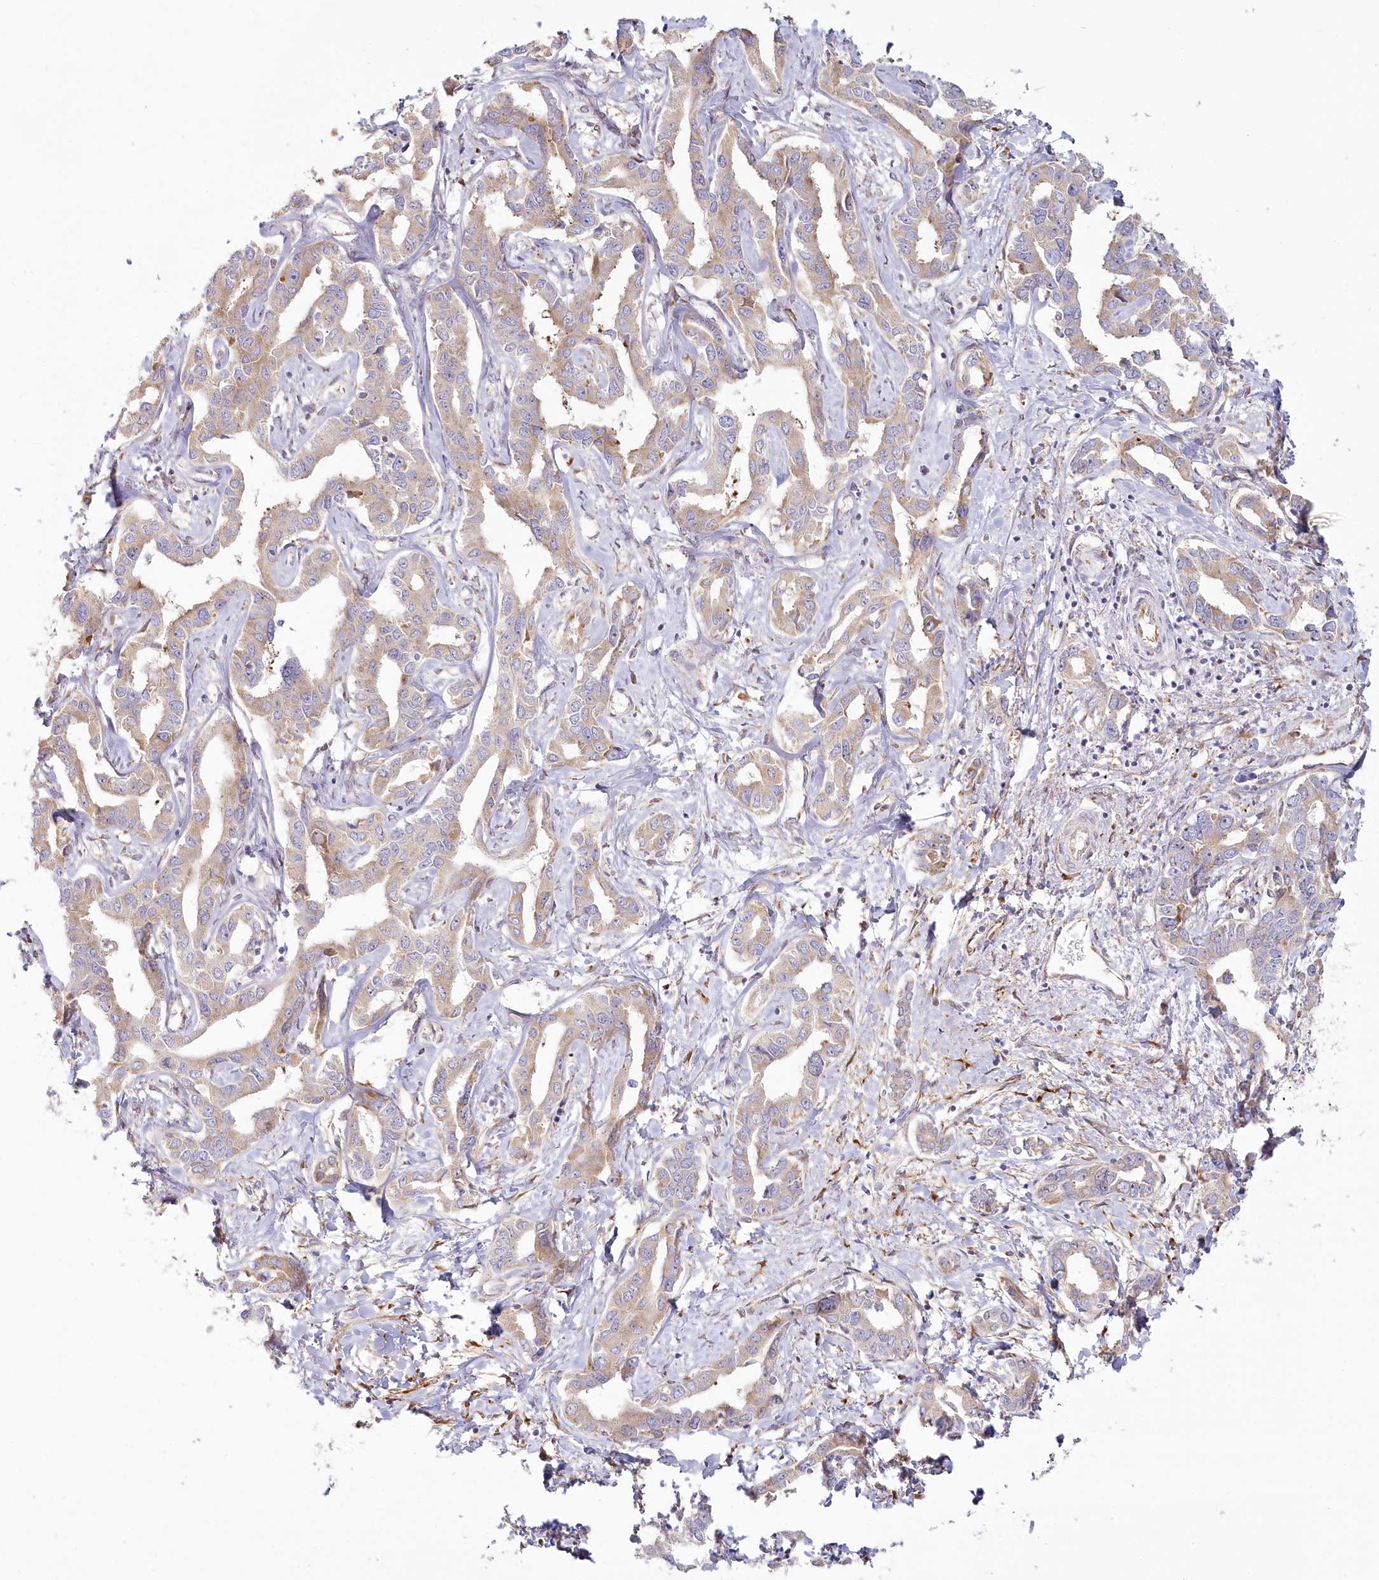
{"staining": {"intensity": "weak", "quantity": ">75%", "location": "cytoplasmic/membranous"}, "tissue": "liver cancer", "cell_type": "Tumor cells", "image_type": "cancer", "snomed": [{"axis": "morphology", "description": "Cholangiocarcinoma"}, {"axis": "topography", "description": "Liver"}], "caption": "This histopathology image displays liver cancer (cholangiocarcinoma) stained with immunohistochemistry to label a protein in brown. The cytoplasmic/membranous of tumor cells show weak positivity for the protein. Nuclei are counter-stained blue.", "gene": "HARS2", "patient": {"sex": "male", "age": 59}}